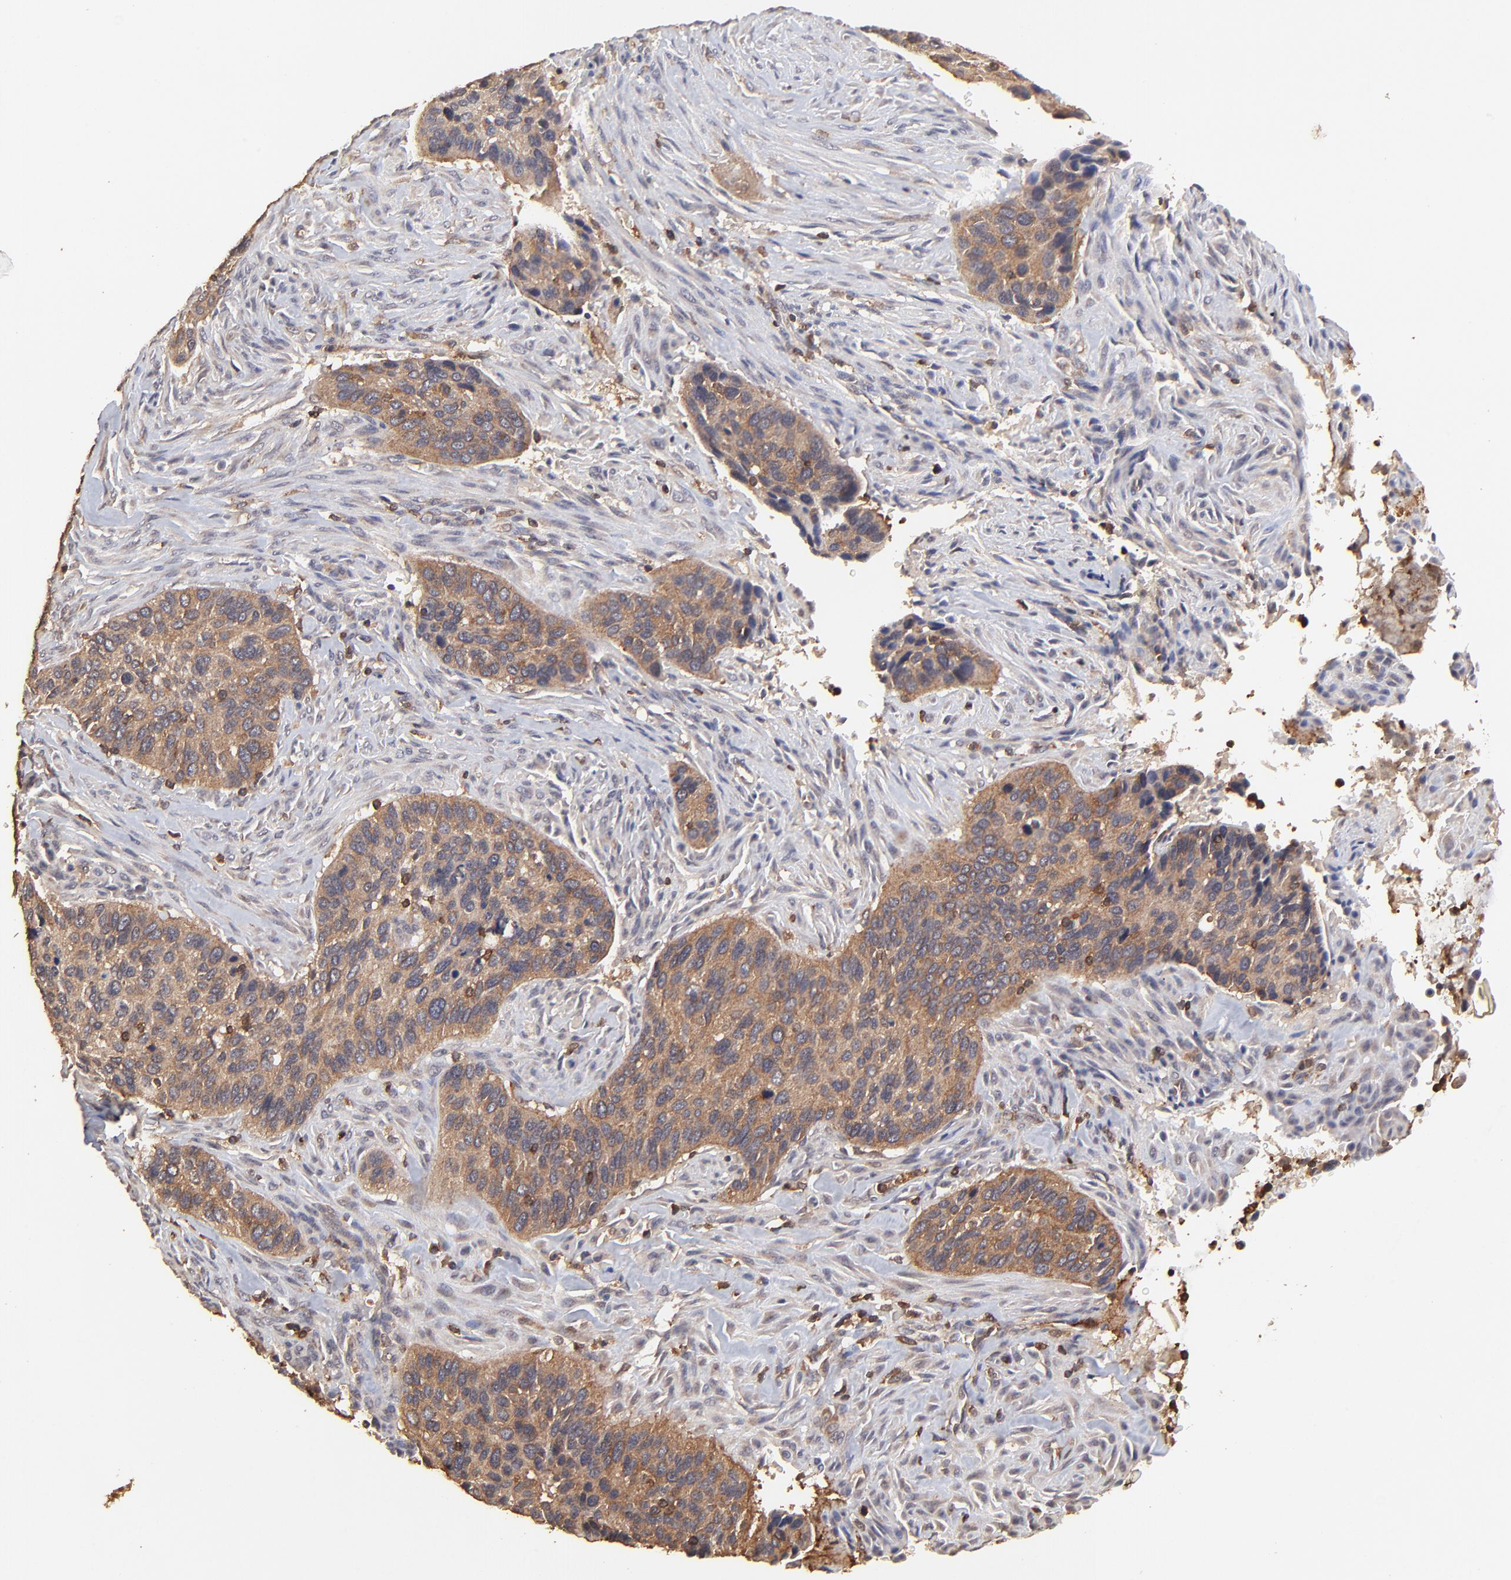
{"staining": {"intensity": "moderate", "quantity": ">75%", "location": "cytoplasmic/membranous"}, "tissue": "cervical cancer", "cell_type": "Tumor cells", "image_type": "cancer", "snomed": [{"axis": "morphology", "description": "Adenocarcinoma, NOS"}, {"axis": "topography", "description": "Cervix"}], "caption": "Protein staining shows moderate cytoplasmic/membranous staining in approximately >75% of tumor cells in adenocarcinoma (cervical).", "gene": "STON2", "patient": {"sex": "female", "age": 29}}